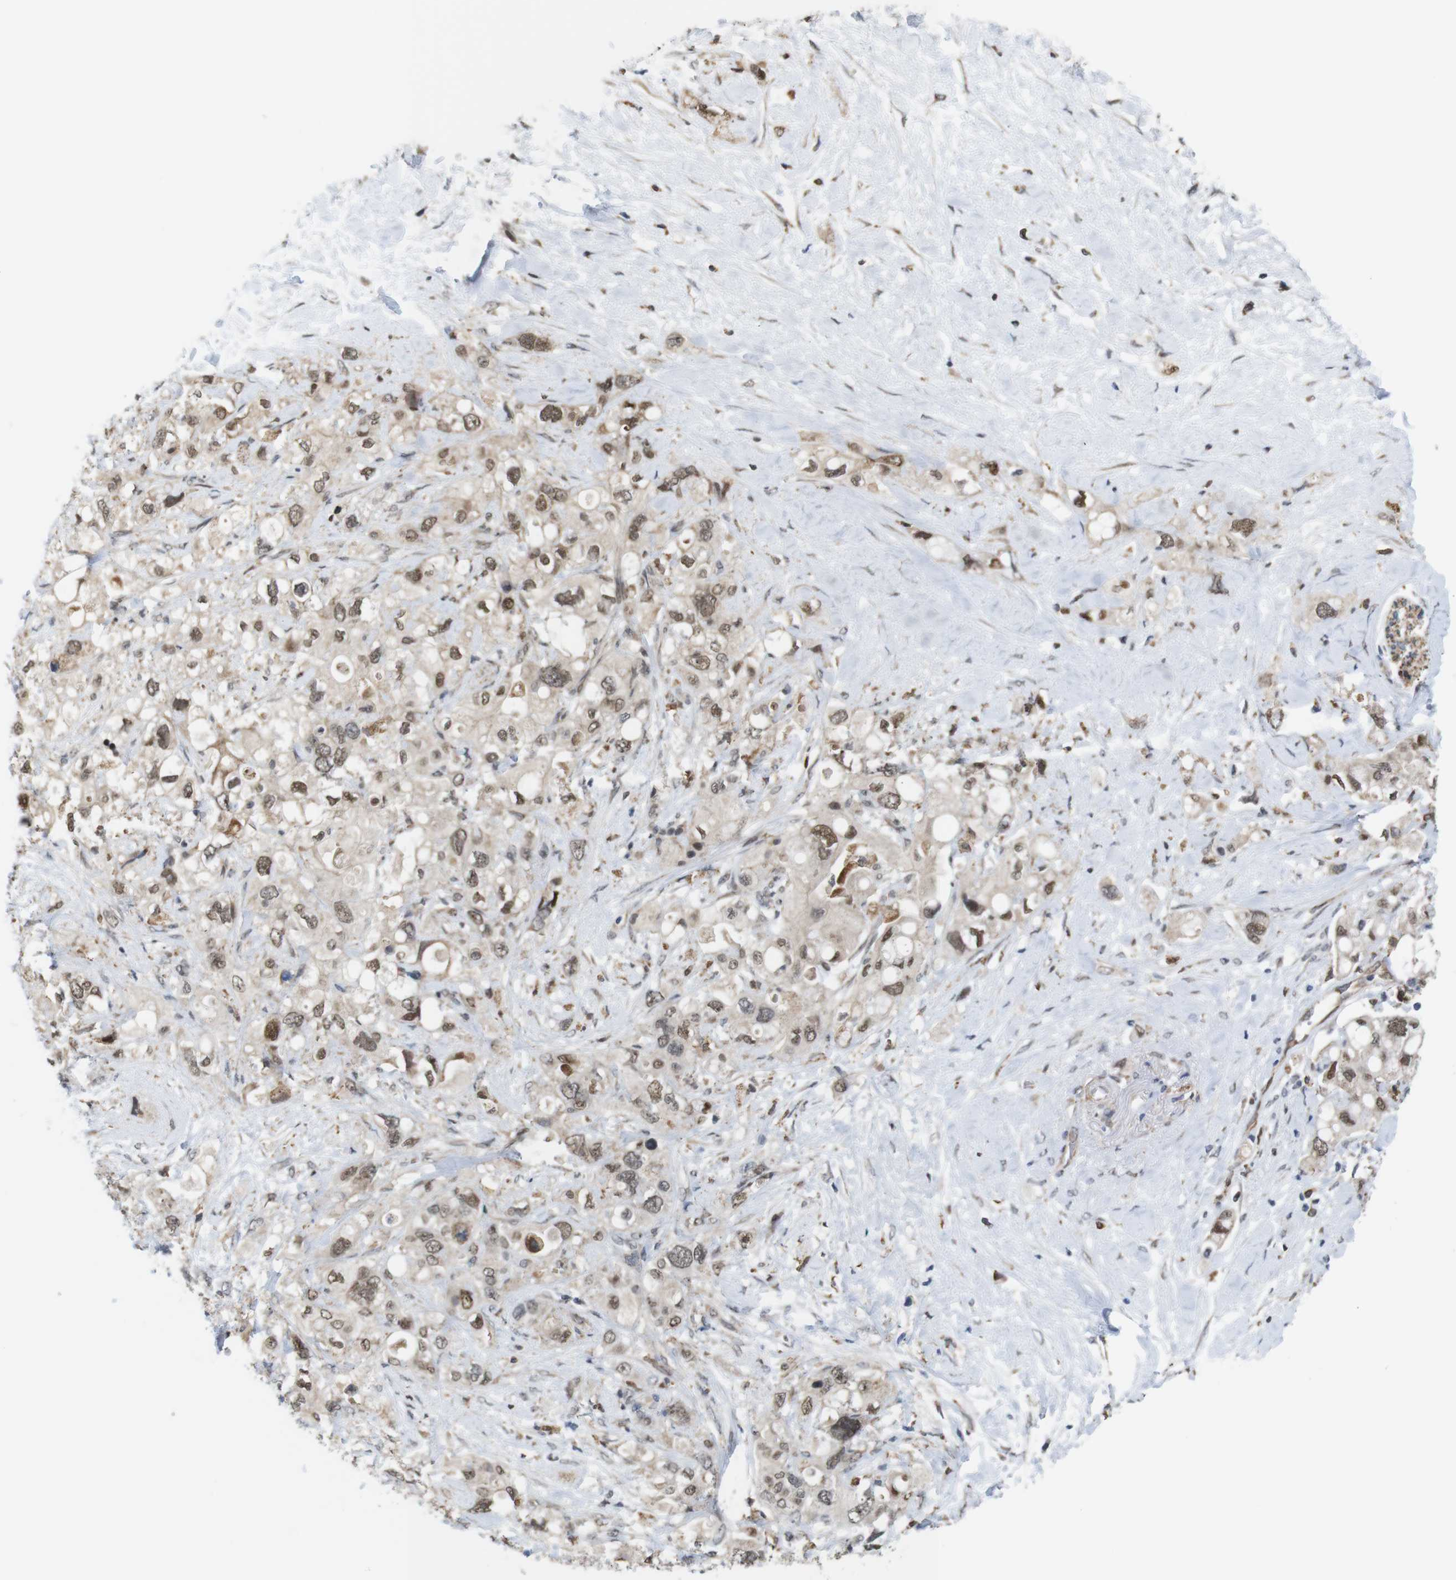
{"staining": {"intensity": "moderate", "quantity": ">75%", "location": "cytoplasmic/membranous,nuclear"}, "tissue": "pancreatic cancer", "cell_type": "Tumor cells", "image_type": "cancer", "snomed": [{"axis": "morphology", "description": "Adenocarcinoma, NOS"}, {"axis": "topography", "description": "Pancreas"}], "caption": "Approximately >75% of tumor cells in pancreatic cancer demonstrate moderate cytoplasmic/membranous and nuclear protein staining as visualized by brown immunohistochemical staining.", "gene": "PNMA8A", "patient": {"sex": "female", "age": 56}}